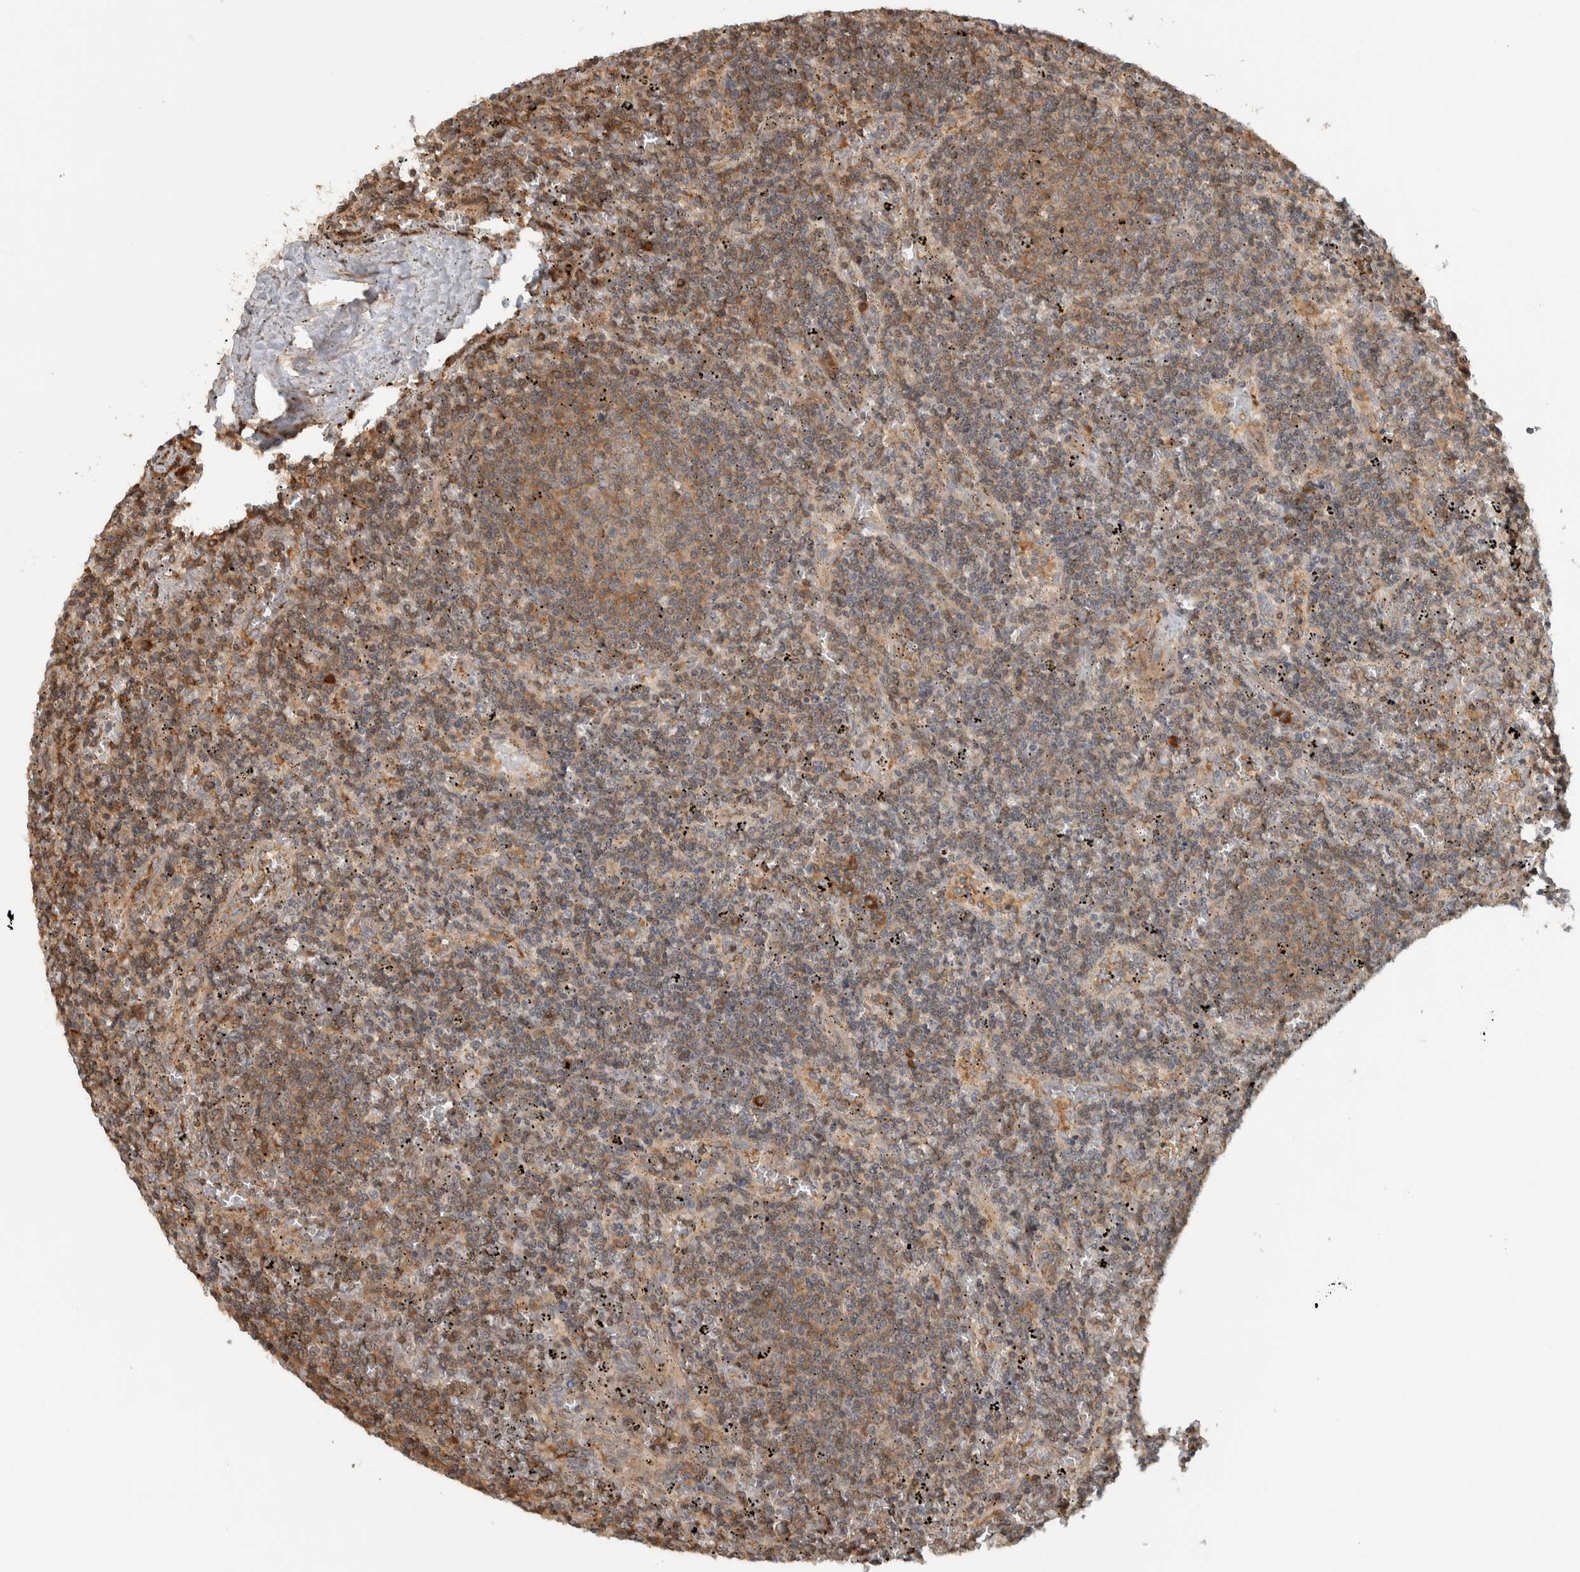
{"staining": {"intensity": "moderate", "quantity": ">75%", "location": "cytoplasmic/membranous"}, "tissue": "lymphoma", "cell_type": "Tumor cells", "image_type": "cancer", "snomed": [{"axis": "morphology", "description": "Malignant lymphoma, non-Hodgkin's type, Low grade"}, {"axis": "topography", "description": "Spleen"}], "caption": "Lymphoma stained for a protein reveals moderate cytoplasmic/membranous positivity in tumor cells. The protein of interest is stained brown, and the nuclei are stained in blue (DAB (3,3'-diaminobenzidine) IHC with brightfield microscopy, high magnification).", "gene": "CNTROB", "patient": {"sex": "female", "age": 50}}